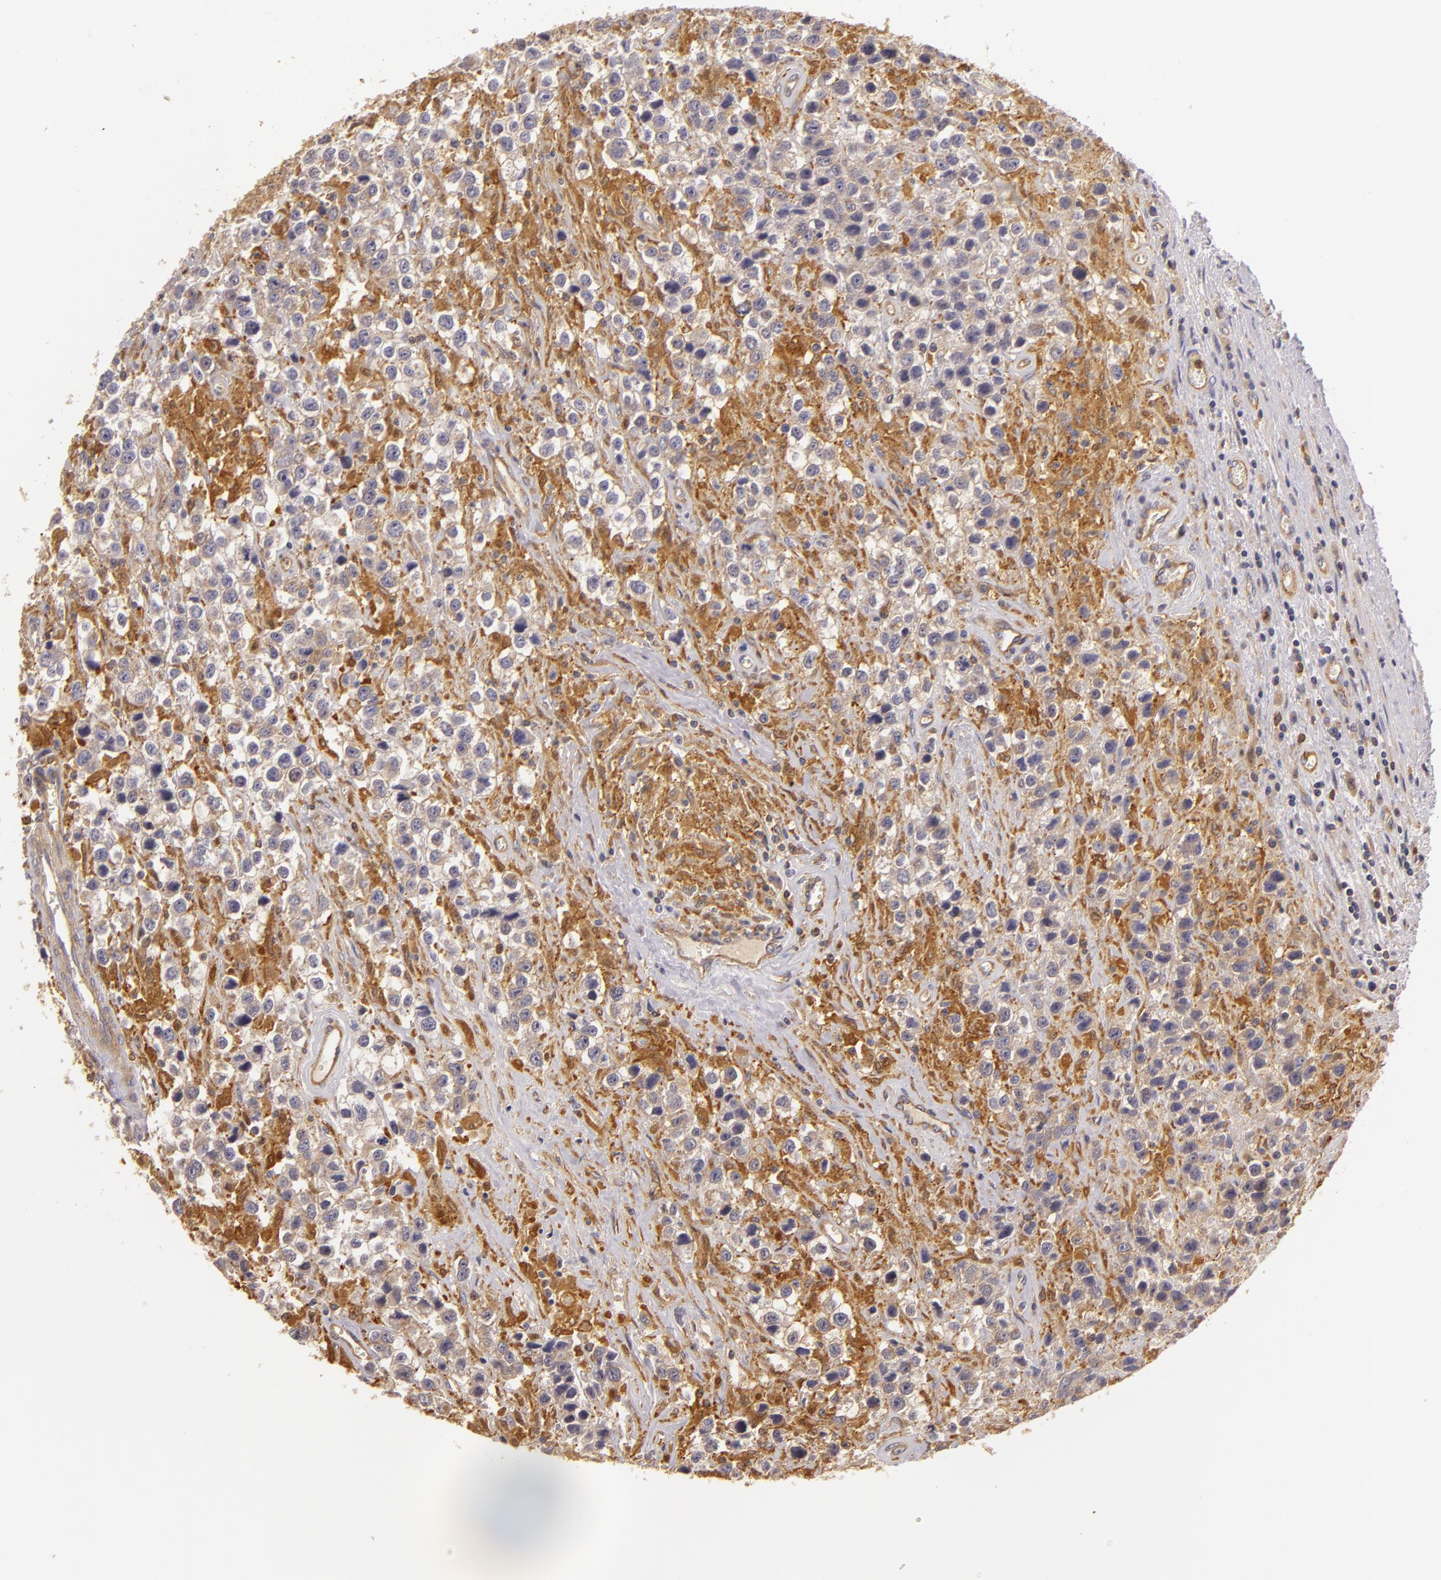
{"staining": {"intensity": "moderate", "quantity": ">75%", "location": "cytoplasmic/membranous"}, "tissue": "testis cancer", "cell_type": "Tumor cells", "image_type": "cancer", "snomed": [{"axis": "morphology", "description": "Seminoma, NOS"}, {"axis": "topography", "description": "Testis"}], "caption": "Immunohistochemical staining of testis cancer (seminoma) exhibits medium levels of moderate cytoplasmic/membranous protein staining in about >75% of tumor cells. (IHC, brightfield microscopy, high magnification).", "gene": "TOM1", "patient": {"sex": "male", "age": 43}}